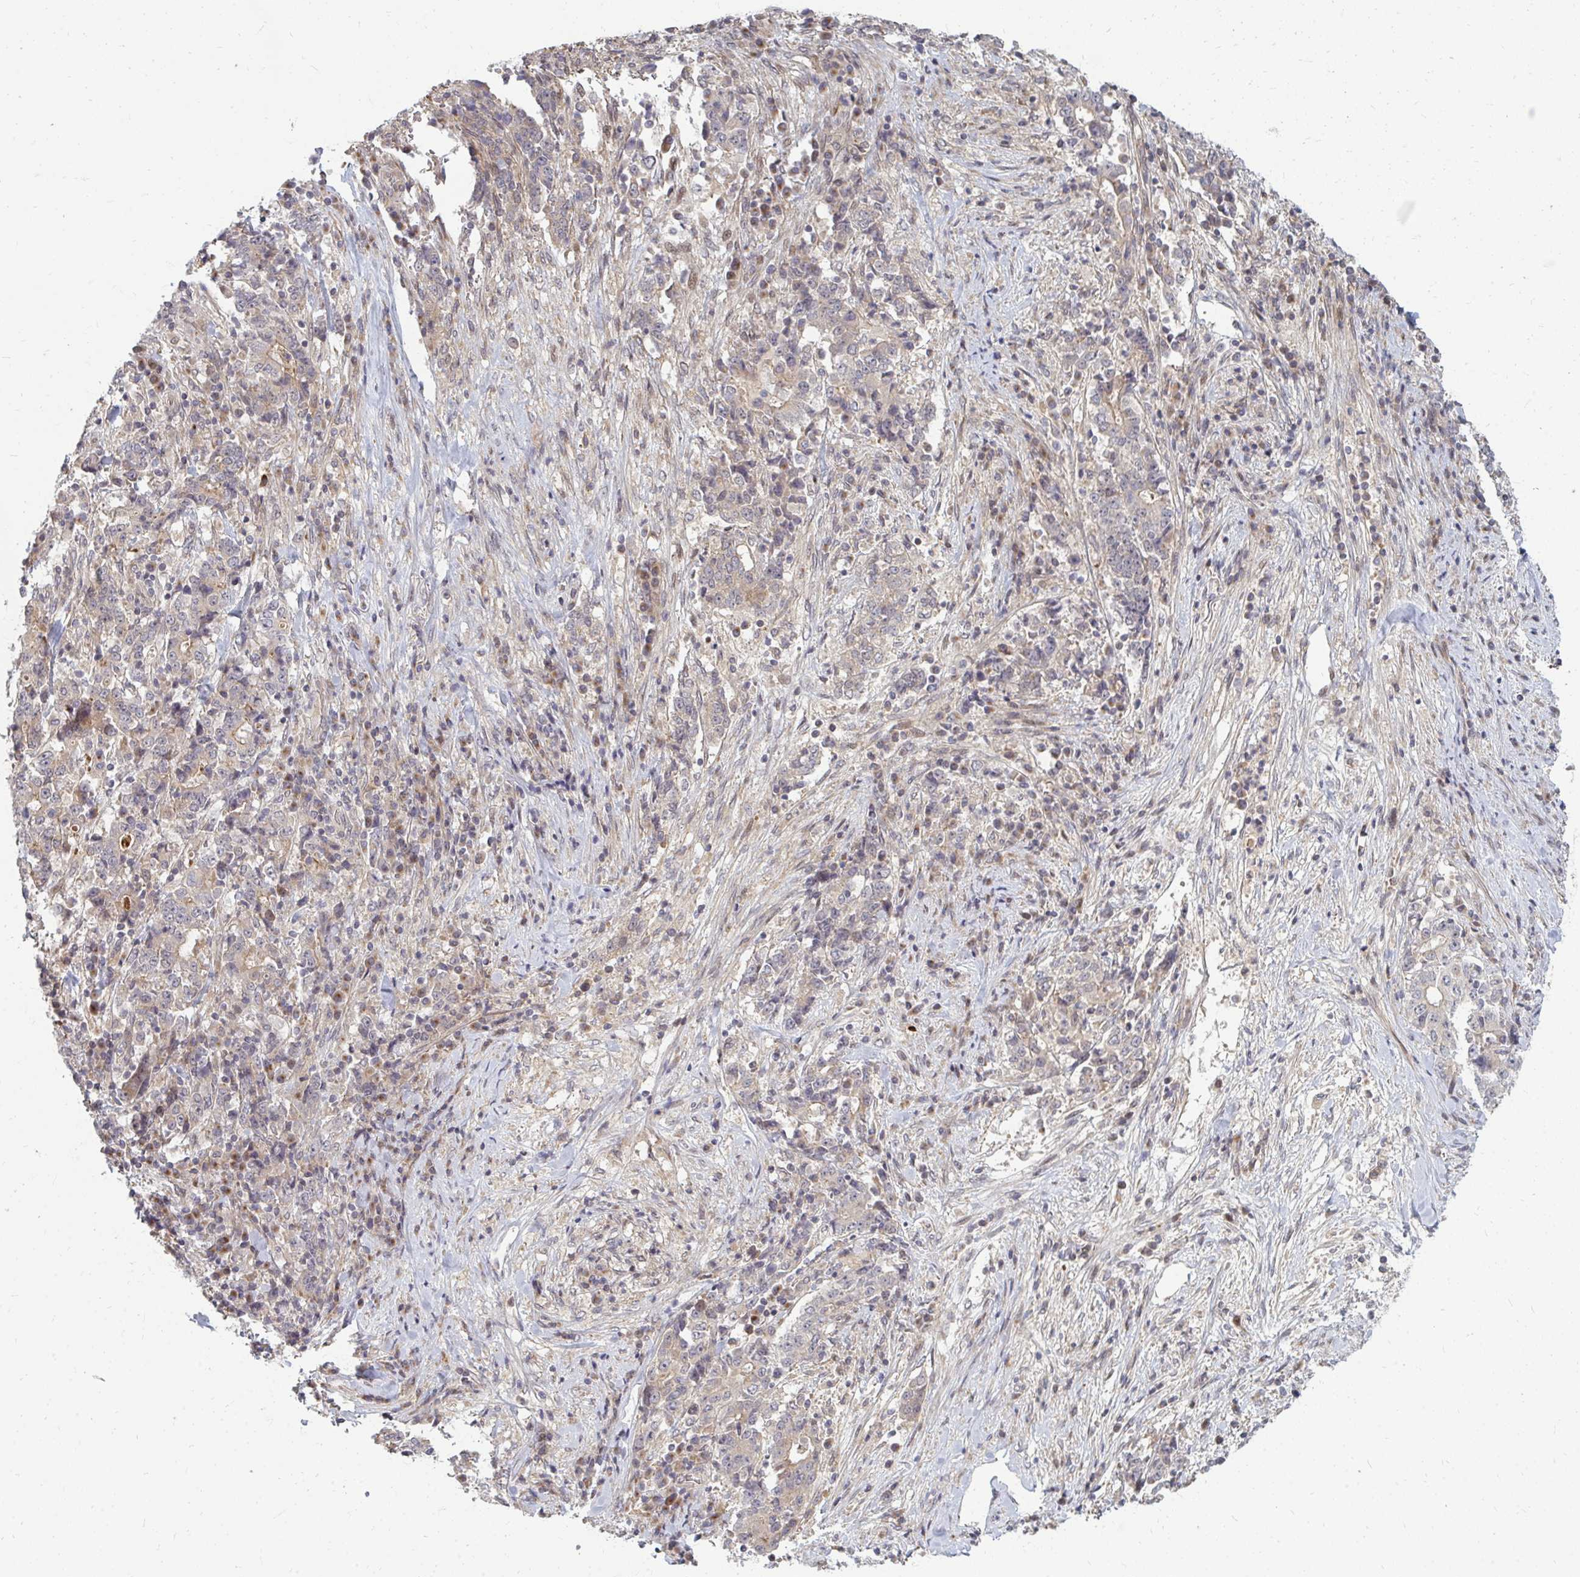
{"staining": {"intensity": "weak", "quantity": "<25%", "location": "cytoplasmic/membranous"}, "tissue": "stomach cancer", "cell_type": "Tumor cells", "image_type": "cancer", "snomed": [{"axis": "morphology", "description": "Normal tissue, NOS"}, {"axis": "morphology", "description": "Adenocarcinoma, NOS"}, {"axis": "topography", "description": "Stomach, upper"}, {"axis": "topography", "description": "Stomach"}], "caption": "Immunohistochemical staining of human adenocarcinoma (stomach) reveals no significant staining in tumor cells.", "gene": "ZNF285", "patient": {"sex": "male", "age": 59}}